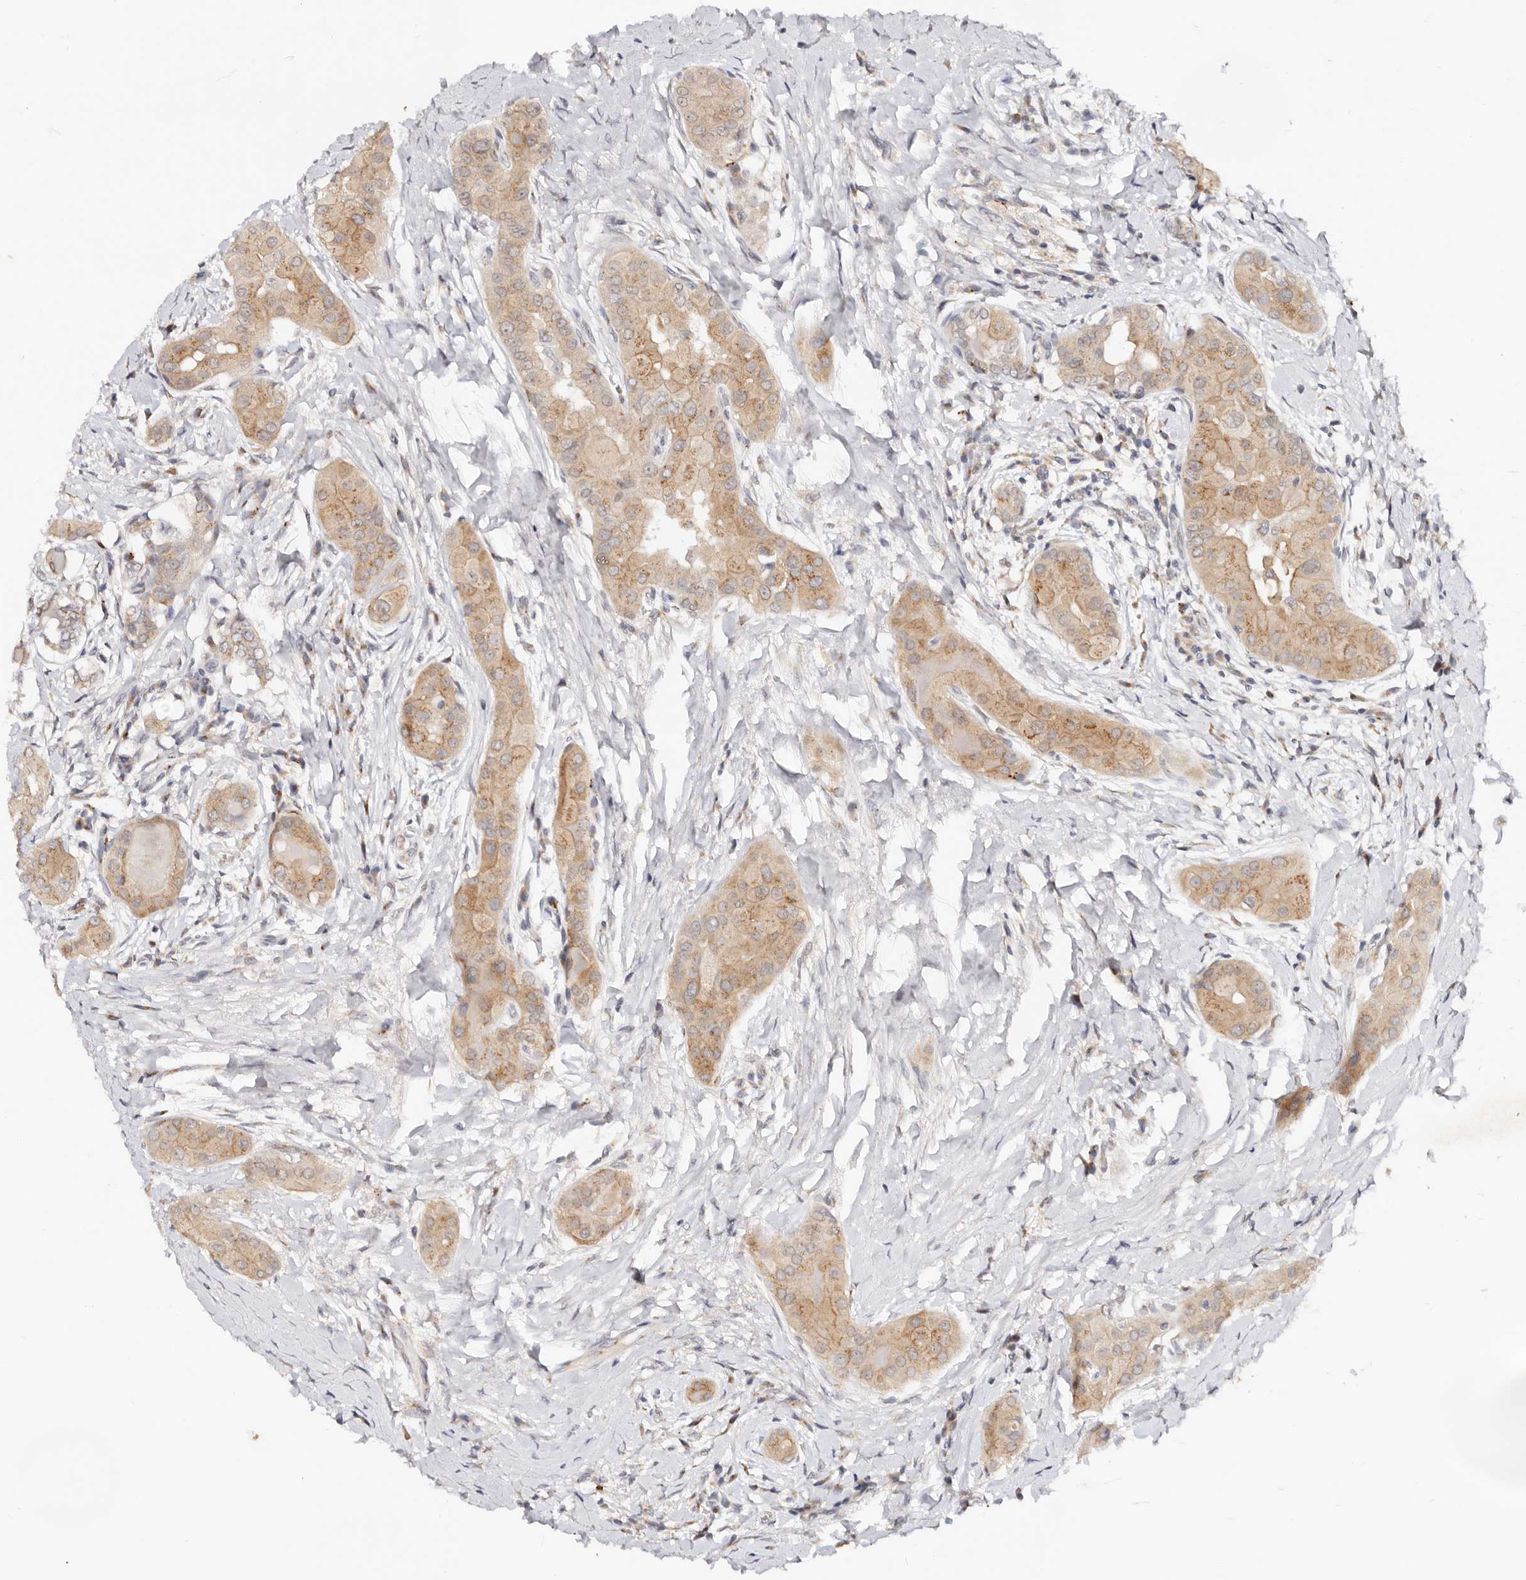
{"staining": {"intensity": "moderate", "quantity": ">75%", "location": "cytoplasmic/membranous"}, "tissue": "thyroid cancer", "cell_type": "Tumor cells", "image_type": "cancer", "snomed": [{"axis": "morphology", "description": "Papillary adenocarcinoma, NOS"}, {"axis": "topography", "description": "Thyroid gland"}], "caption": "The immunohistochemical stain highlights moderate cytoplasmic/membranous positivity in tumor cells of thyroid papillary adenocarcinoma tissue.", "gene": "VIPAS39", "patient": {"sex": "male", "age": 33}}